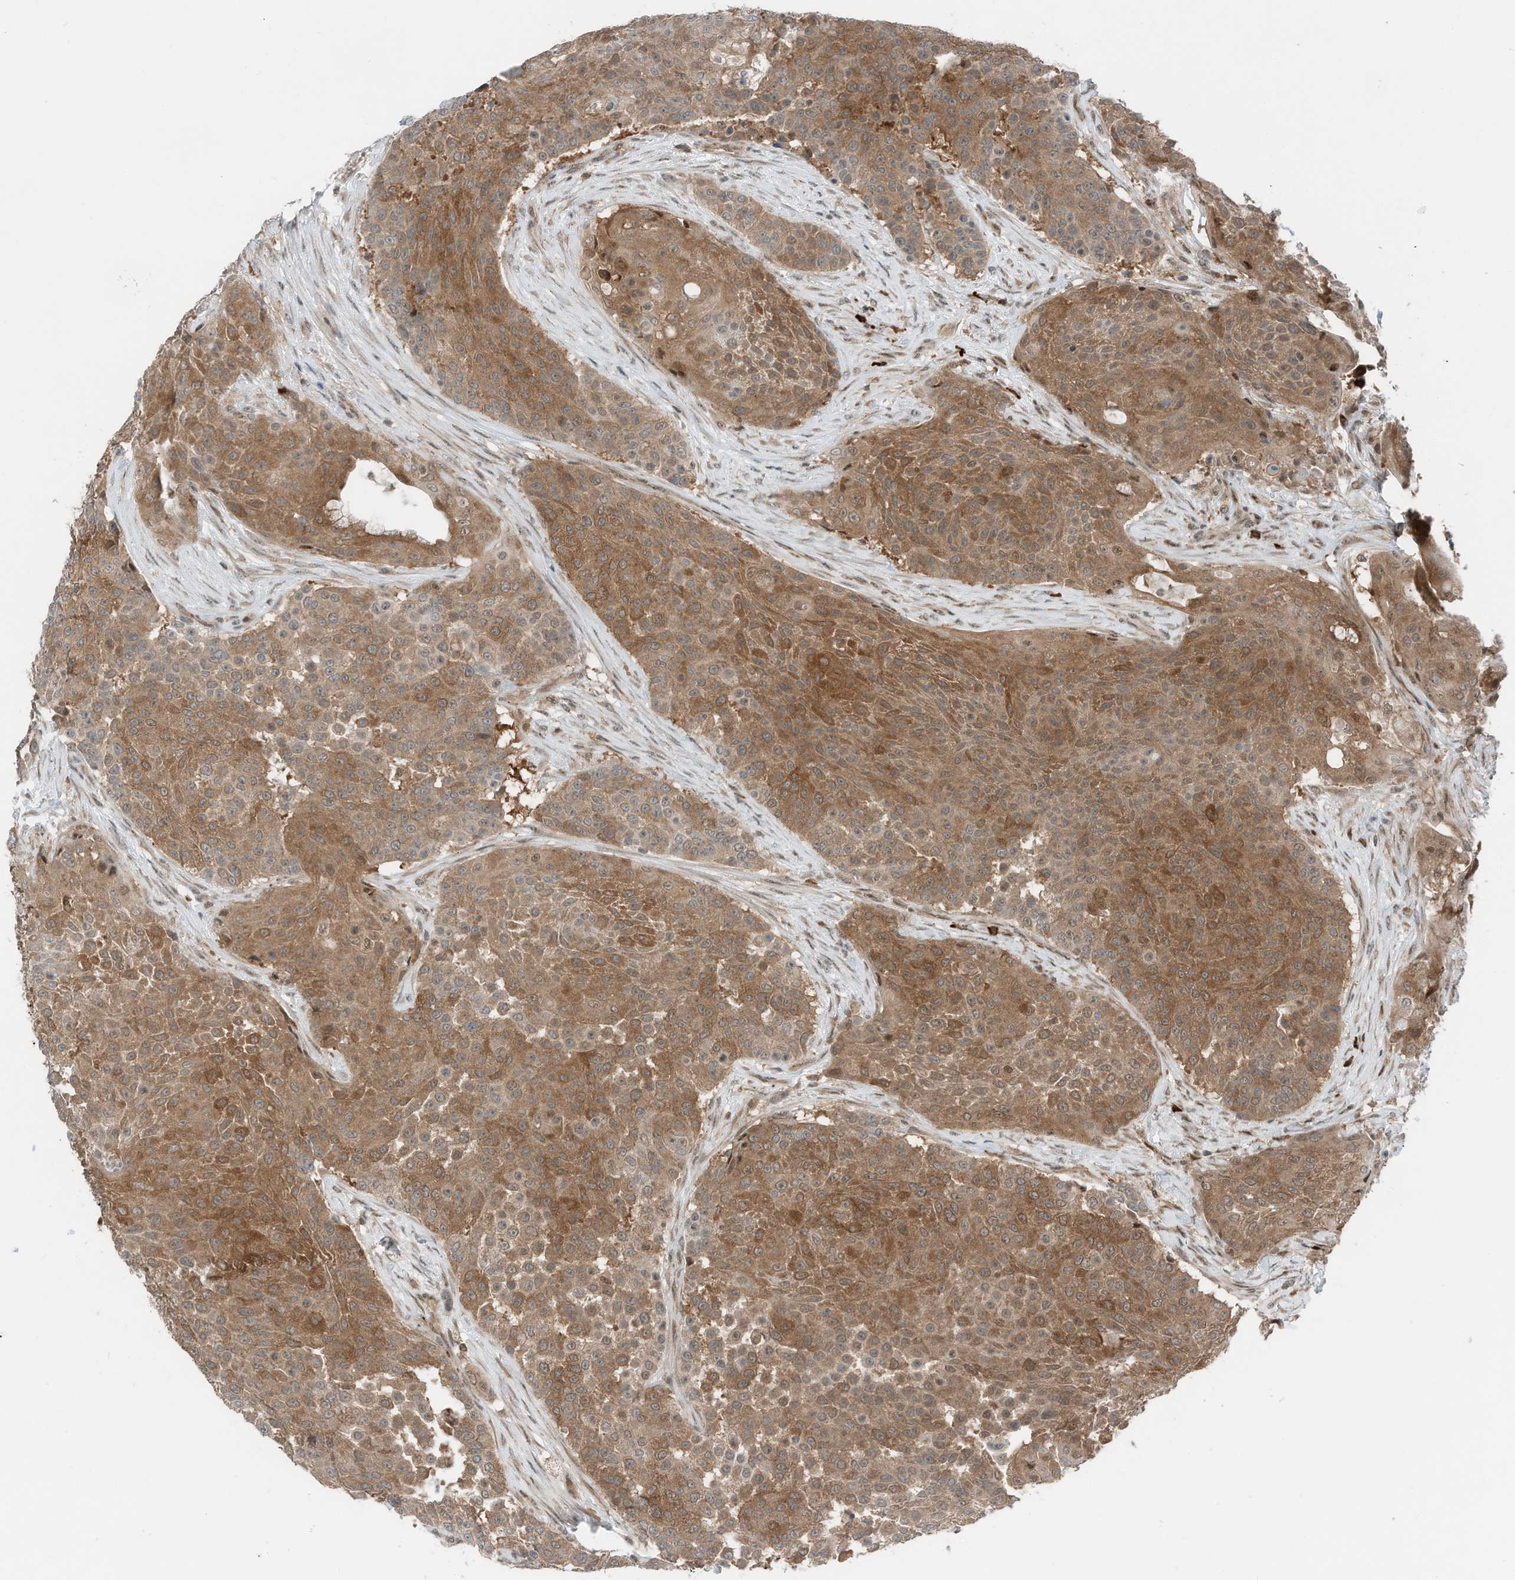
{"staining": {"intensity": "moderate", "quantity": ">75%", "location": "cytoplasmic/membranous"}, "tissue": "urothelial cancer", "cell_type": "Tumor cells", "image_type": "cancer", "snomed": [{"axis": "morphology", "description": "Urothelial carcinoma, High grade"}, {"axis": "topography", "description": "Urinary bladder"}], "caption": "The micrograph exhibits a brown stain indicating the presence of a protein in the cytoplasmic/membranous of tumor cells in urothelial cancer. (DAB (3,3'-diaminobenzidine) IHC with brightfield microscopy, high magnification).", "gene": "RMND1", "patient": {"sex": "female", "age": 63}}